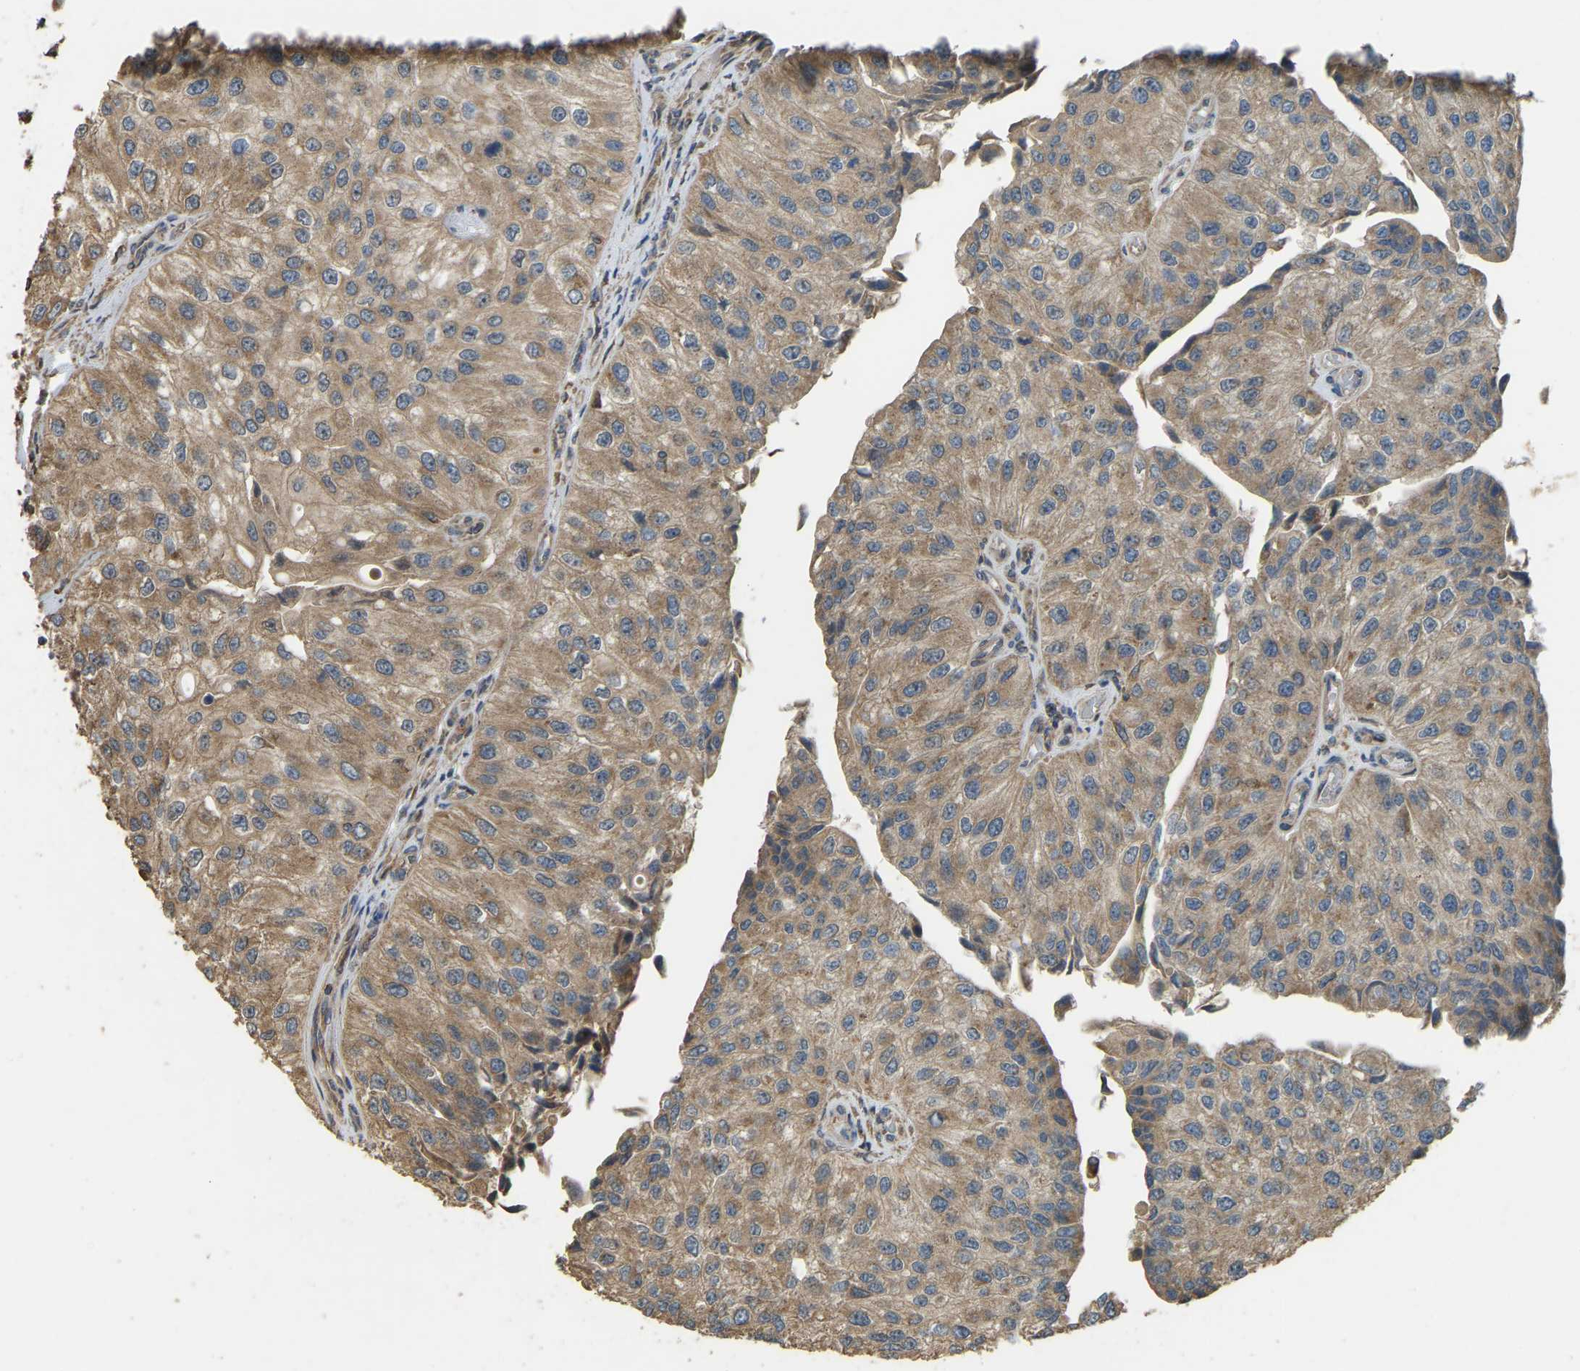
{"staining": {"intensity": "moderate", "quantity": ">75%", "location": "cytoplasmic/membranous"}, "tissue": "urothelial cancer", "cell_type": "Tumor cells", "image_type": "cancer", "snomed": [{"axis": "morphology", "description": "Urothelial carcinoma, High grade"}, {"axis": "topography", "description": "Kidney"}, {"axis": "topography", "description": "Urinary bladder"}], "caption": "Immunohistochemistry (IHC) (DAB) staining of human urothelial cancer exhibits moderate cytoplasmic/membranous protein staining in approximately >75% of tumor cells.", "gene": "GNG2", "patient": {"sex": "male", "age": 77}}